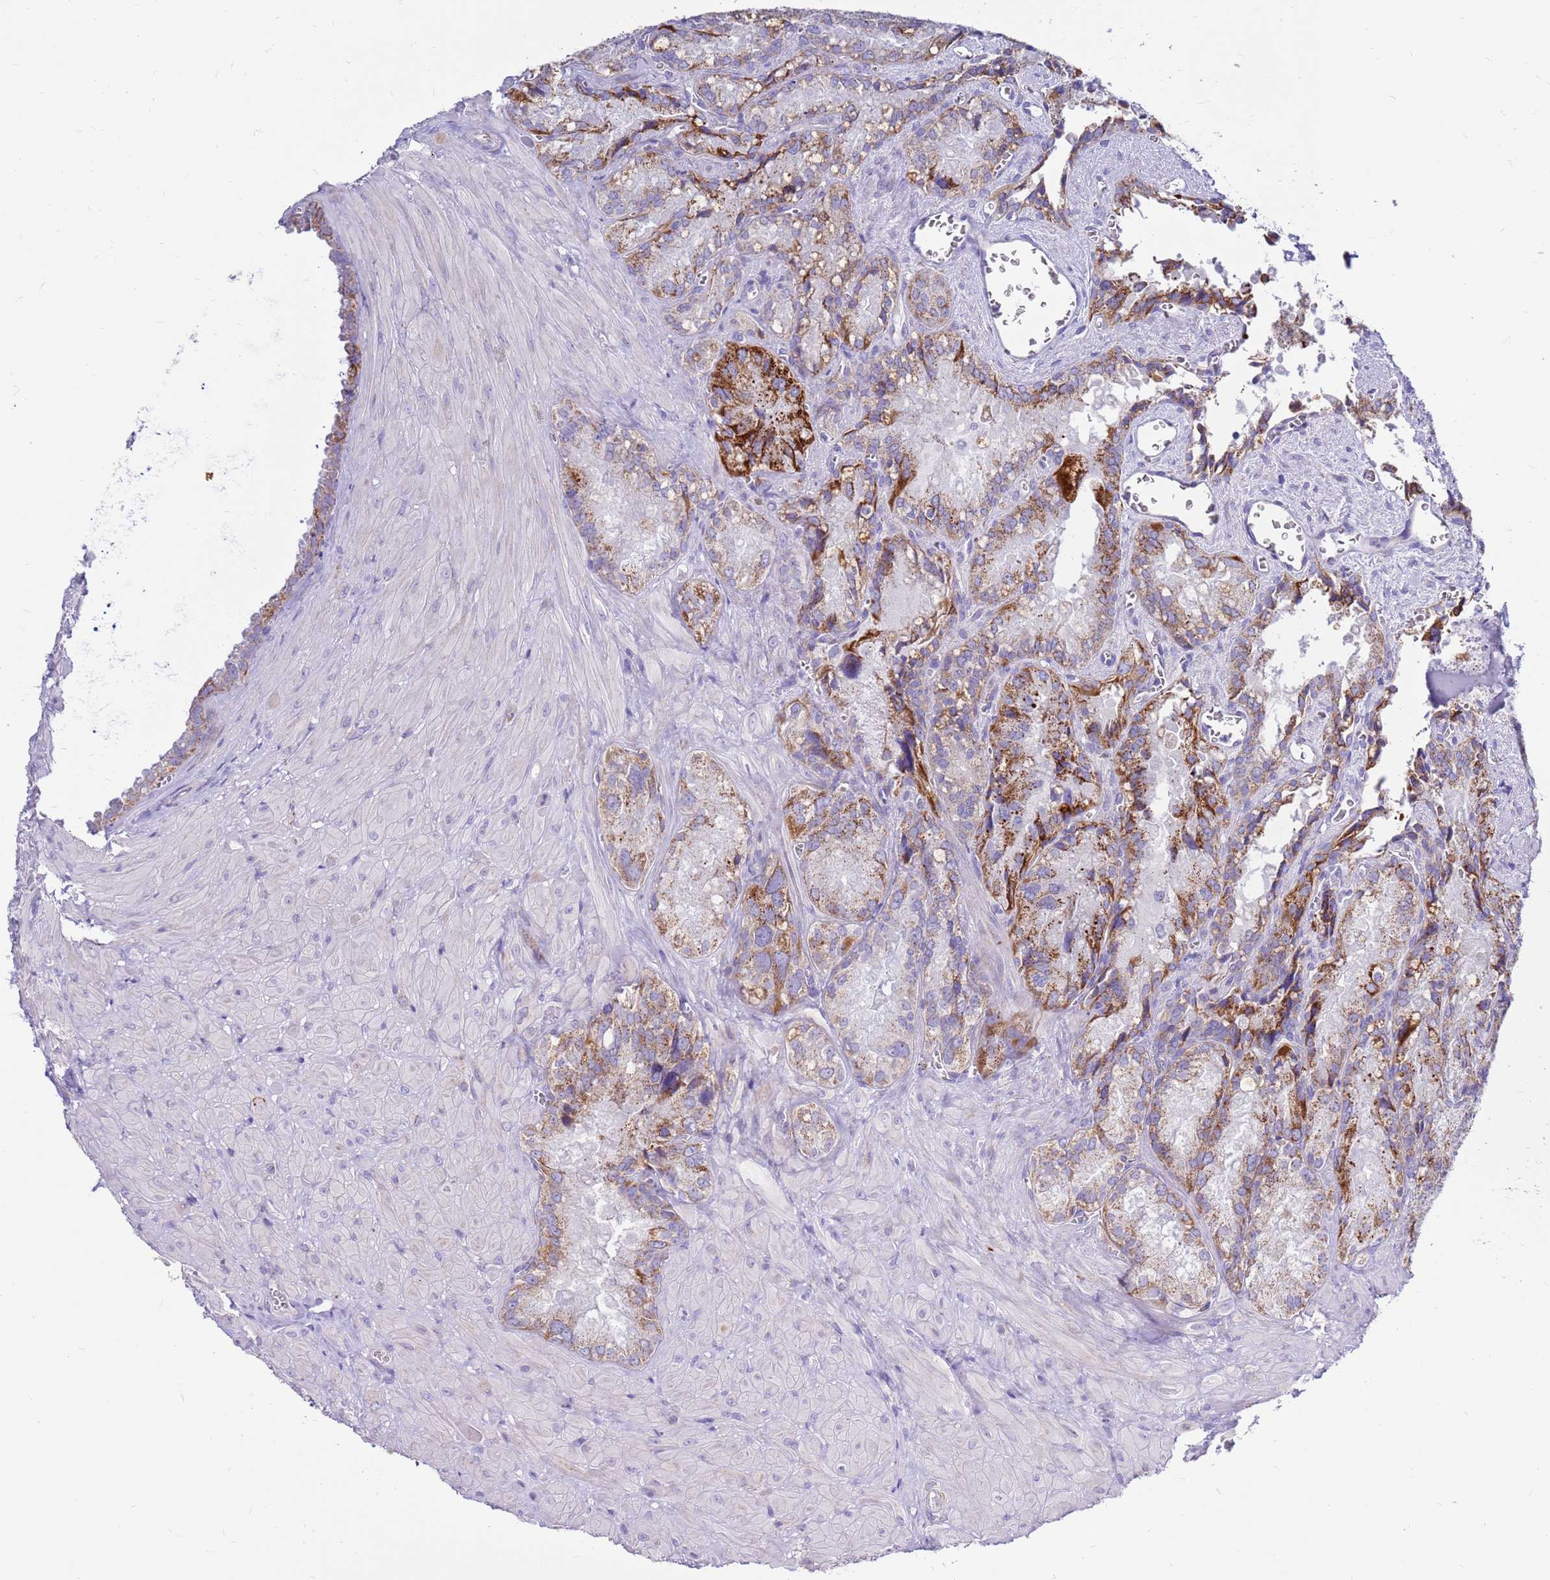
{"staining": {"intensity": "strong", "quantity": "25%-75%", "location": "cytoplasmic/membranous"}, "tissue": "seminal vesicle", "cell_type": "Glandular cells", "image_type": "normal", "snomed": [{"axis": "morphology", "description": "Normal tissue, NOS"}, {"axis": "topography", "description": "Seminal veicle"}], "caption": "This image displays immunohistochemistry (IHC) staining of unremarkable seminal vesicle, with high strong cytoplasmic/membranous expression in approximately 25%-75% of glandular cells.", "gene": "IGF1R", "patient": {"sex": "male", "age": 62}}